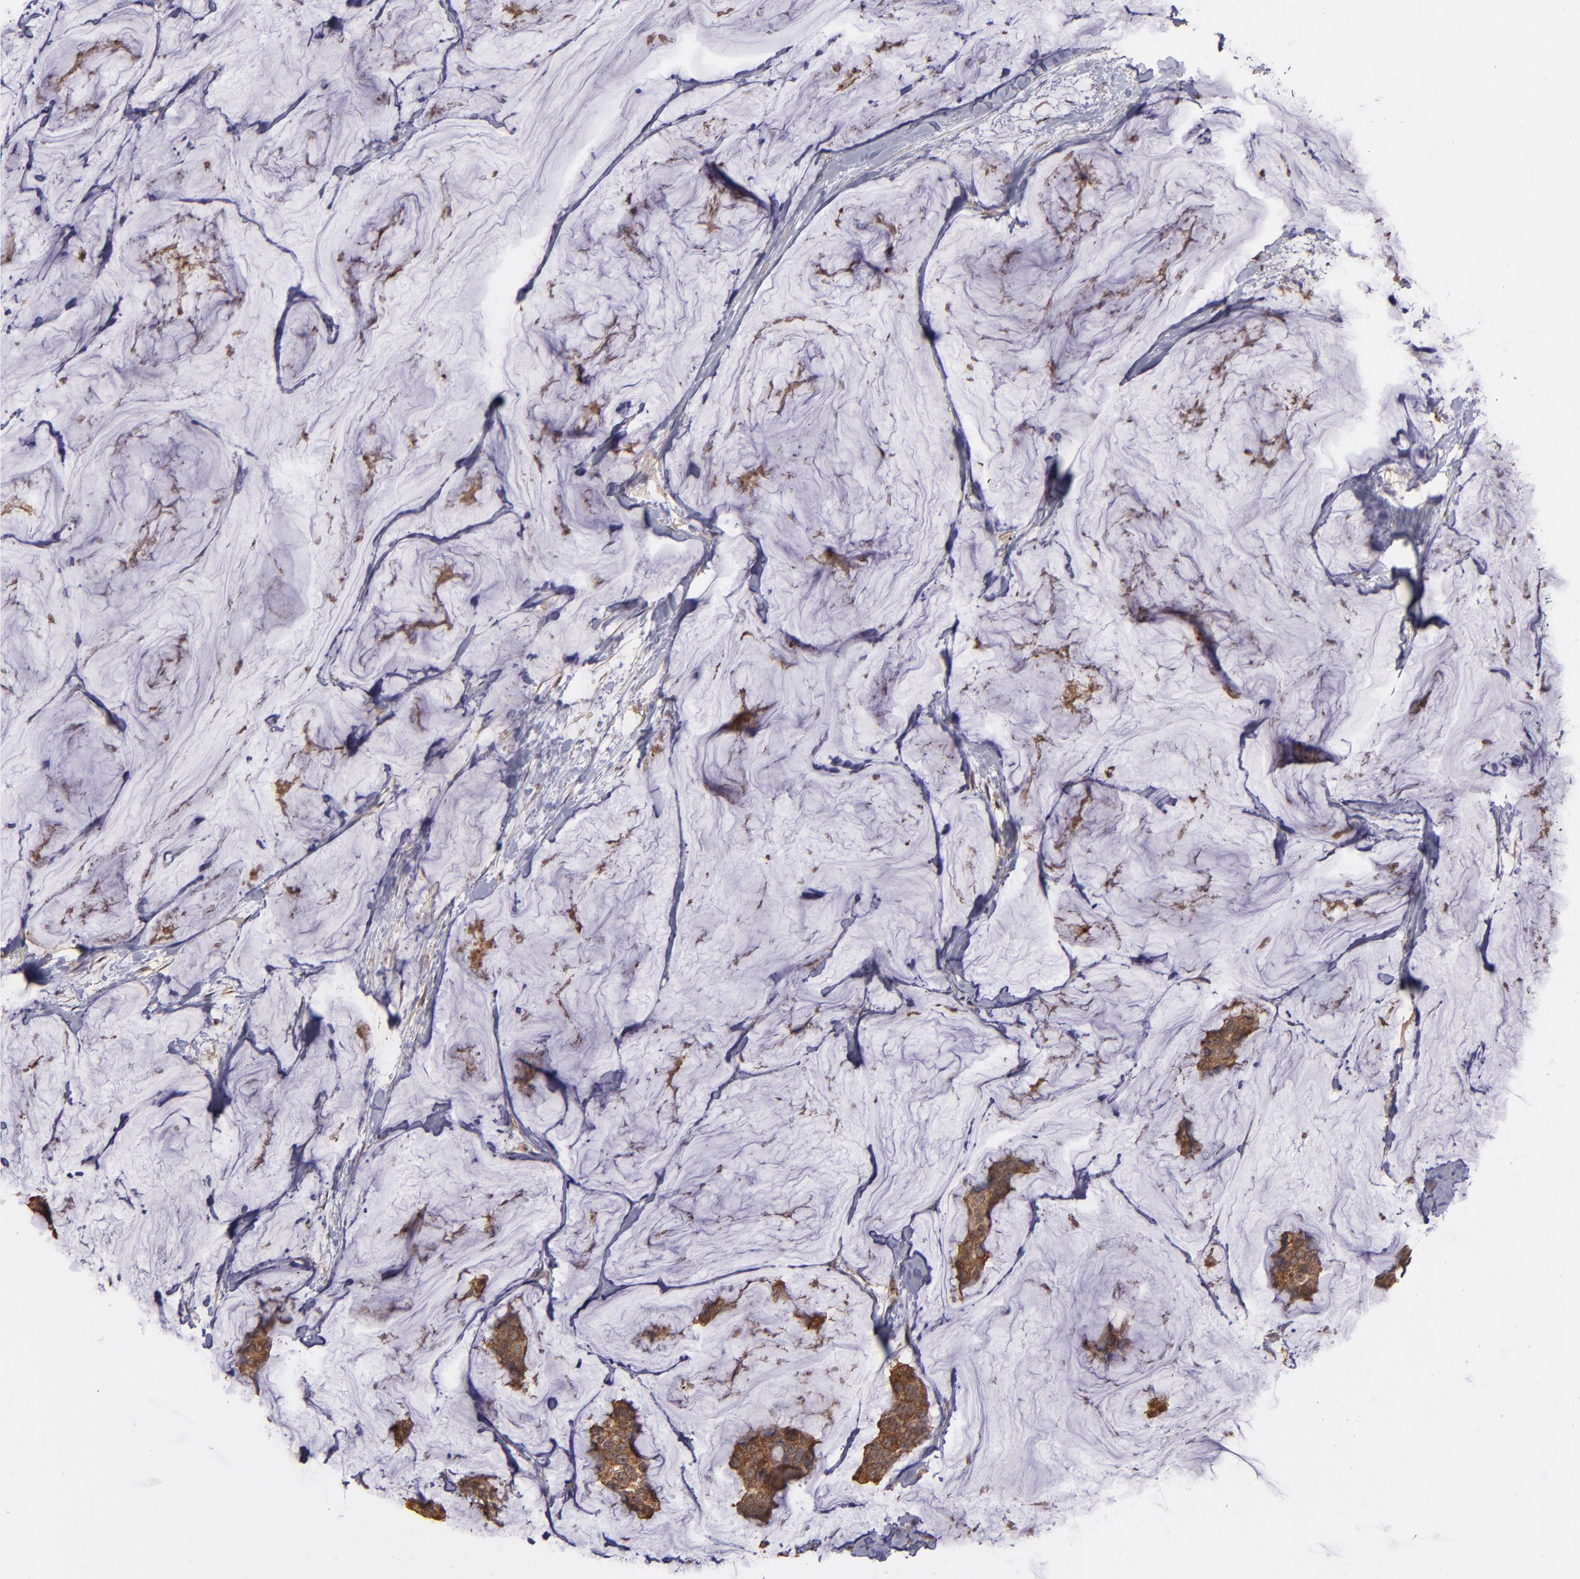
{"staining": {"intensity": "strong", "quantity": ">75%", "location": "cytoplasmic/membranous"}, "tissue": "breast cancer", "cell_type": "Tumor cells", "image_type": "cancer", "snomed": [{"axis": "morphology", "description": "Normal tissue, NOS"}, {"axis": "morphology", "description": "Duct carcinoma"}, {"axis": "topography", "description": "Breast"}], "caption": "Breast intraductal carcinoma stained for a protein (brown) displays strong cytoplasmic/membranous positive staining in approximately >75% of tumor cells.", "gene": "TXNDC16", "patient": {"sex": "female", "age": 50}}